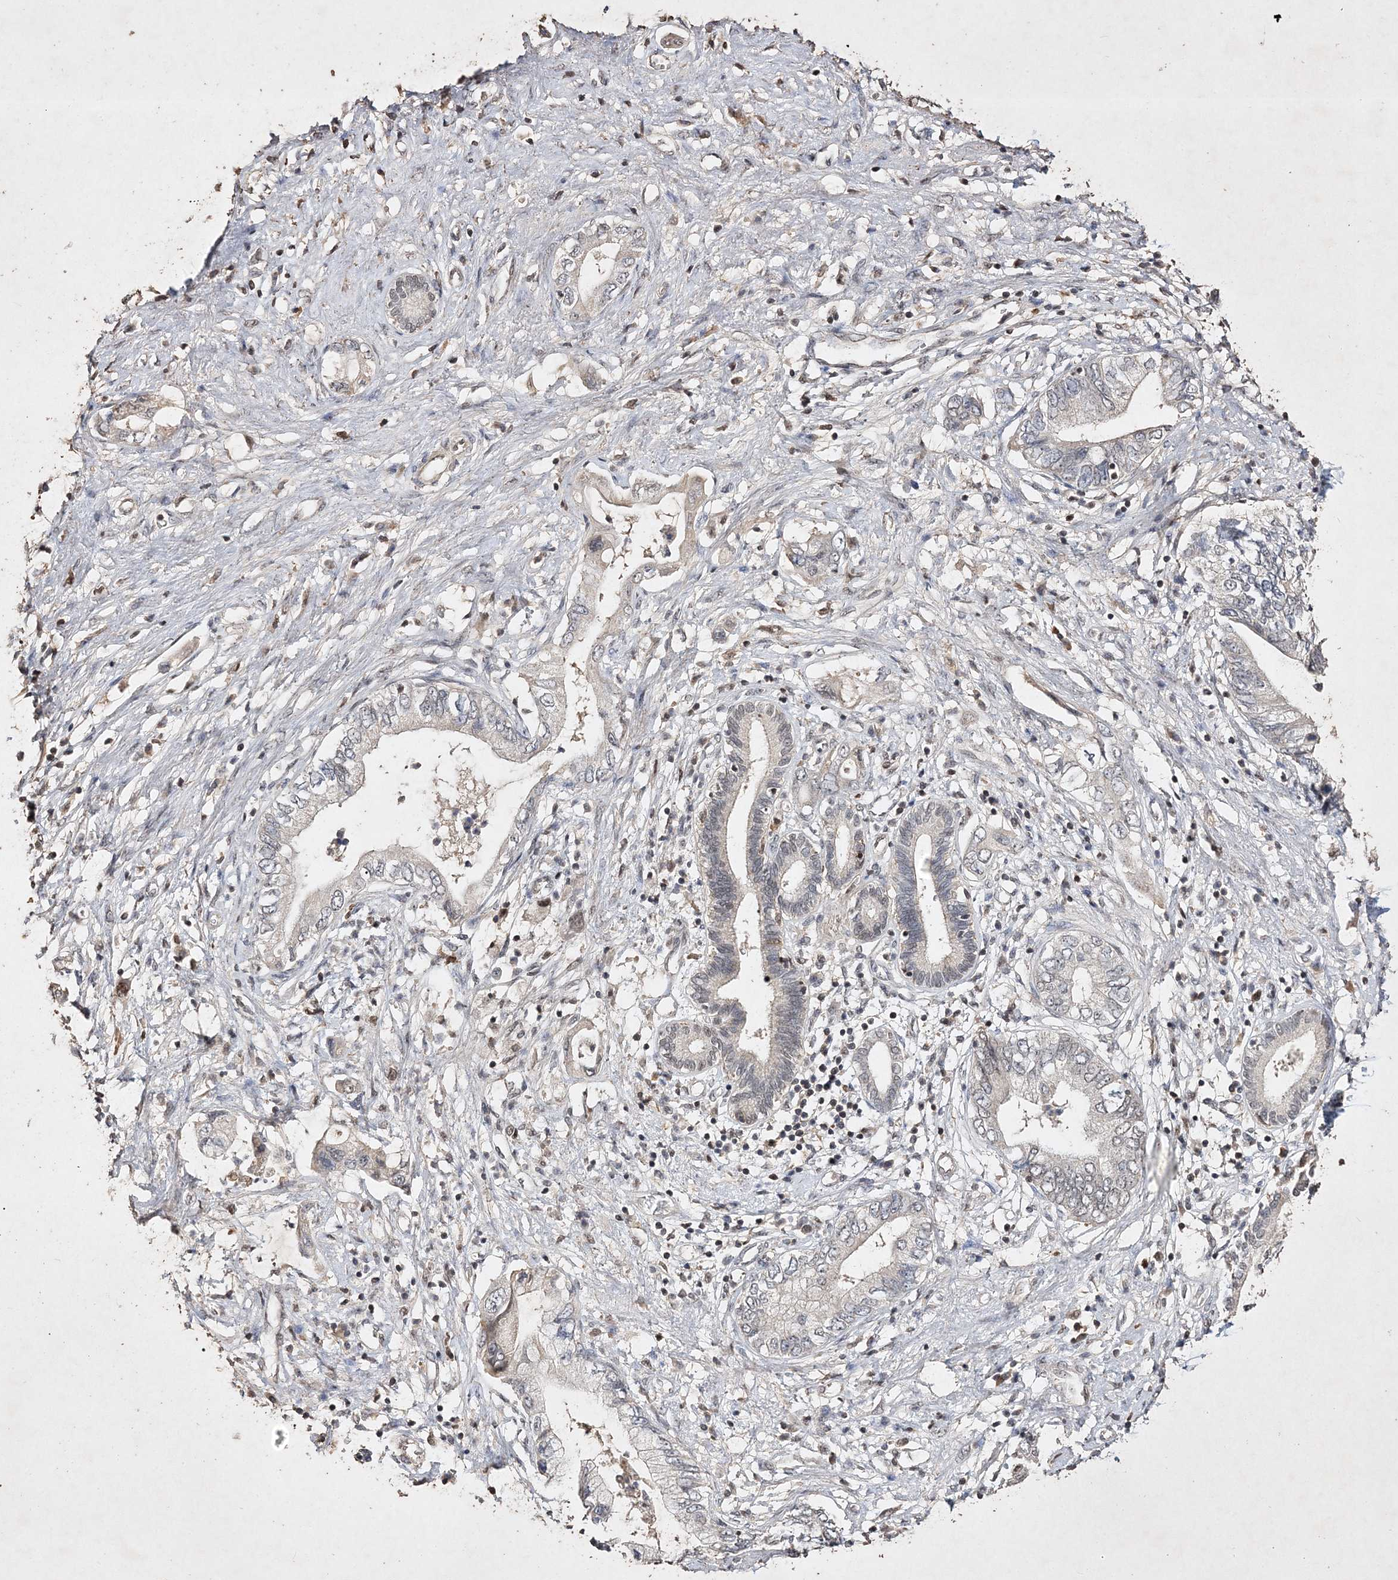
{"staining": {"intensity": "negative", "quantity": "none", "location": "none"}, "tissue": "pancreatic cancer", "cell_type": "Tumor cells", "image_type": "cancer", "snomed": [{"axis": "morphology", "description": "Adenocarcinoma, NOS"}, {"axis": "topography", "description": "Pancreas"}], "caption": "The micrograph demonstrates no significant expression in tumor cells of pancreatic adenocarcinoma. (DAB immunohistochemistry visualized using brightfield microscopy, high magnification).", "gene": "C3orf38", "patient": {"sex": "female", "age": 73}}